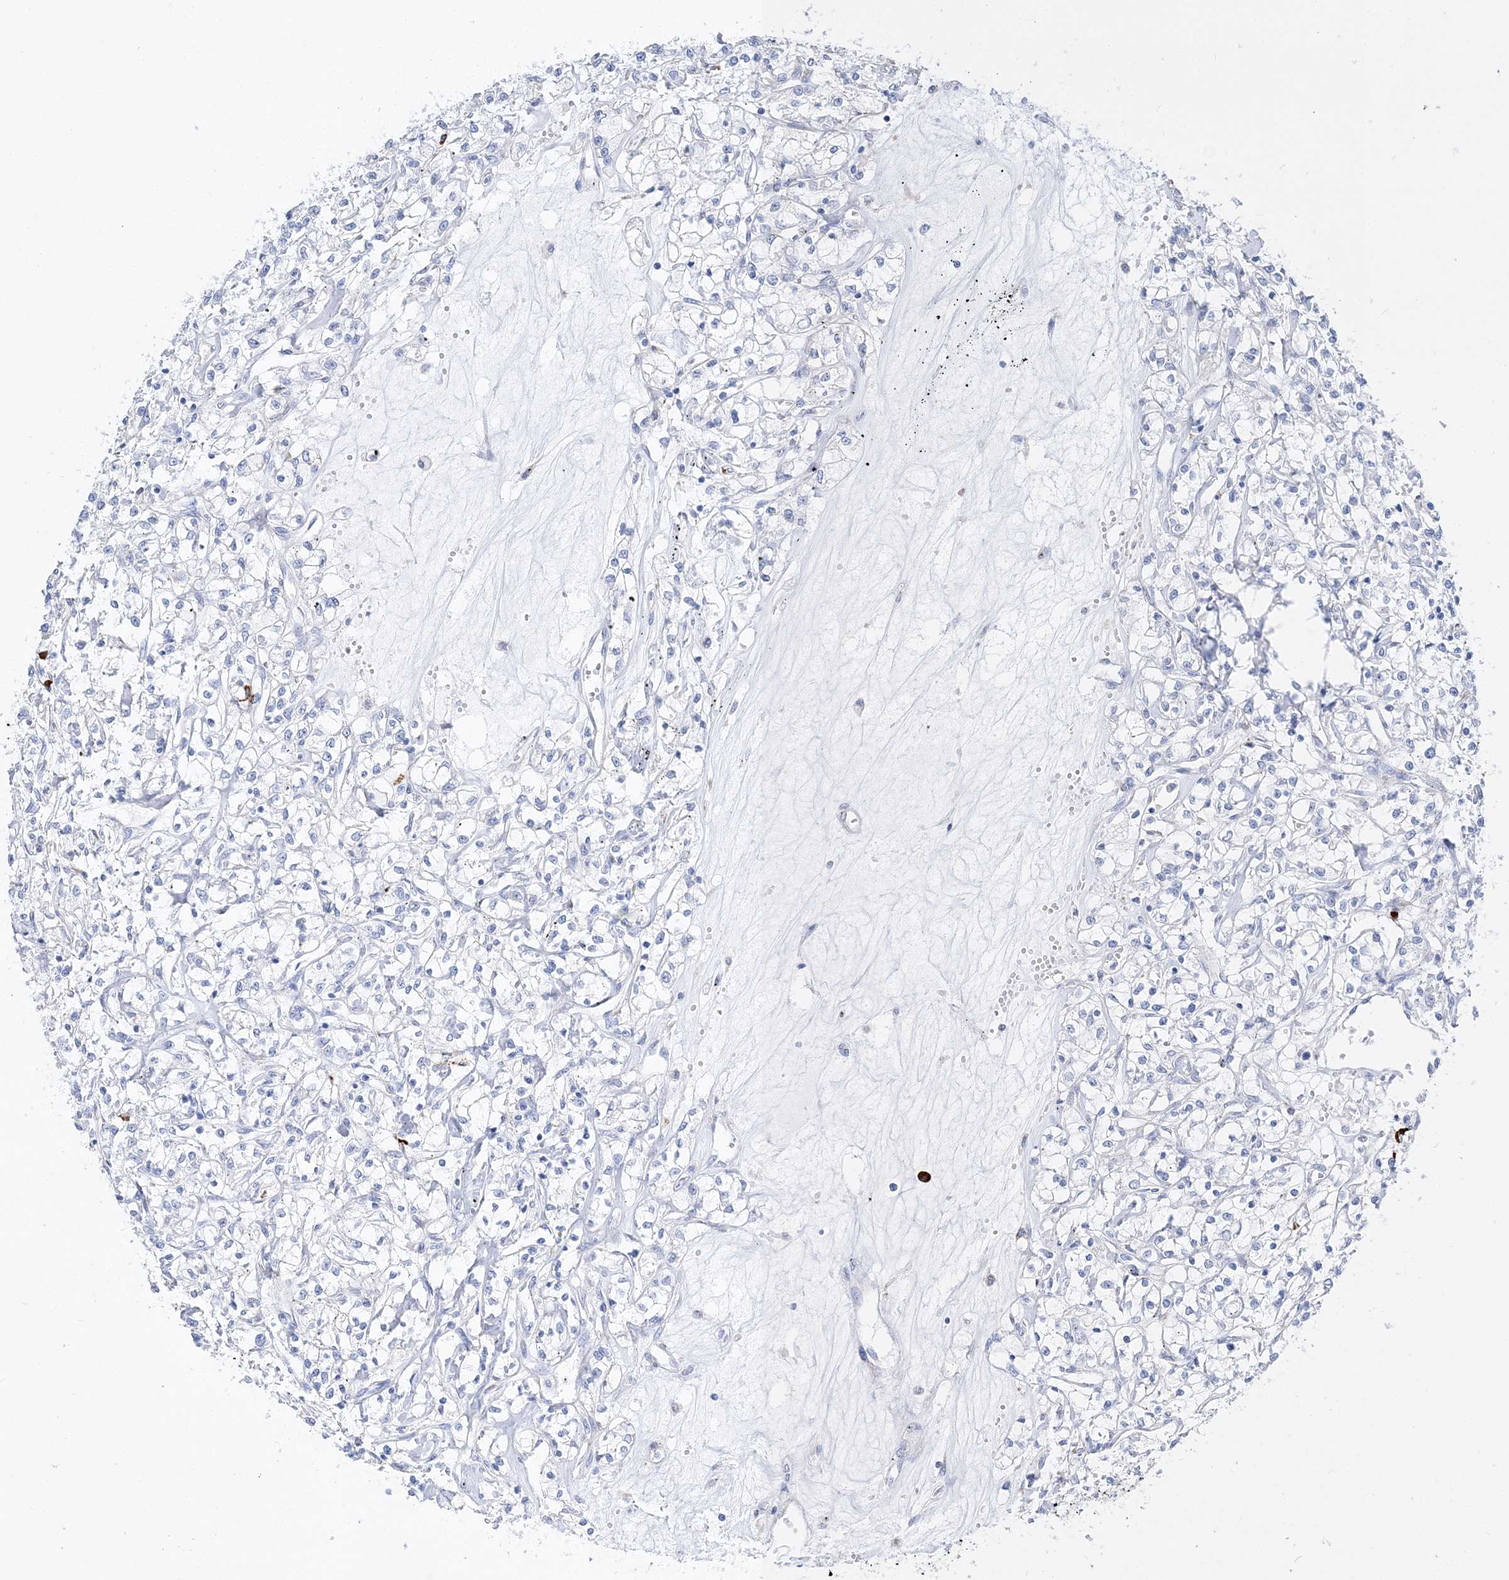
{"staining": {"intensity": "negative", "quantity": "none", "location": "none"}, "tissue": "renal cancer", "cell_type": "Tumor cells", "image_type": "cancer", "snomed": [{"axis": "morphology", "description": "Adenocarcinoma, NOS"}, {"axis": "topography", "description": "Kidney"}], "caption": "High power microscopy photomicrograph of an immunohistochemistry (IHC) micrograph of renal cancer (adenocarcinoma), revealing no significant positivity in tumor cells.", "gene": "TSPYL6", "patient": {"sex": "female", "age": 59}}